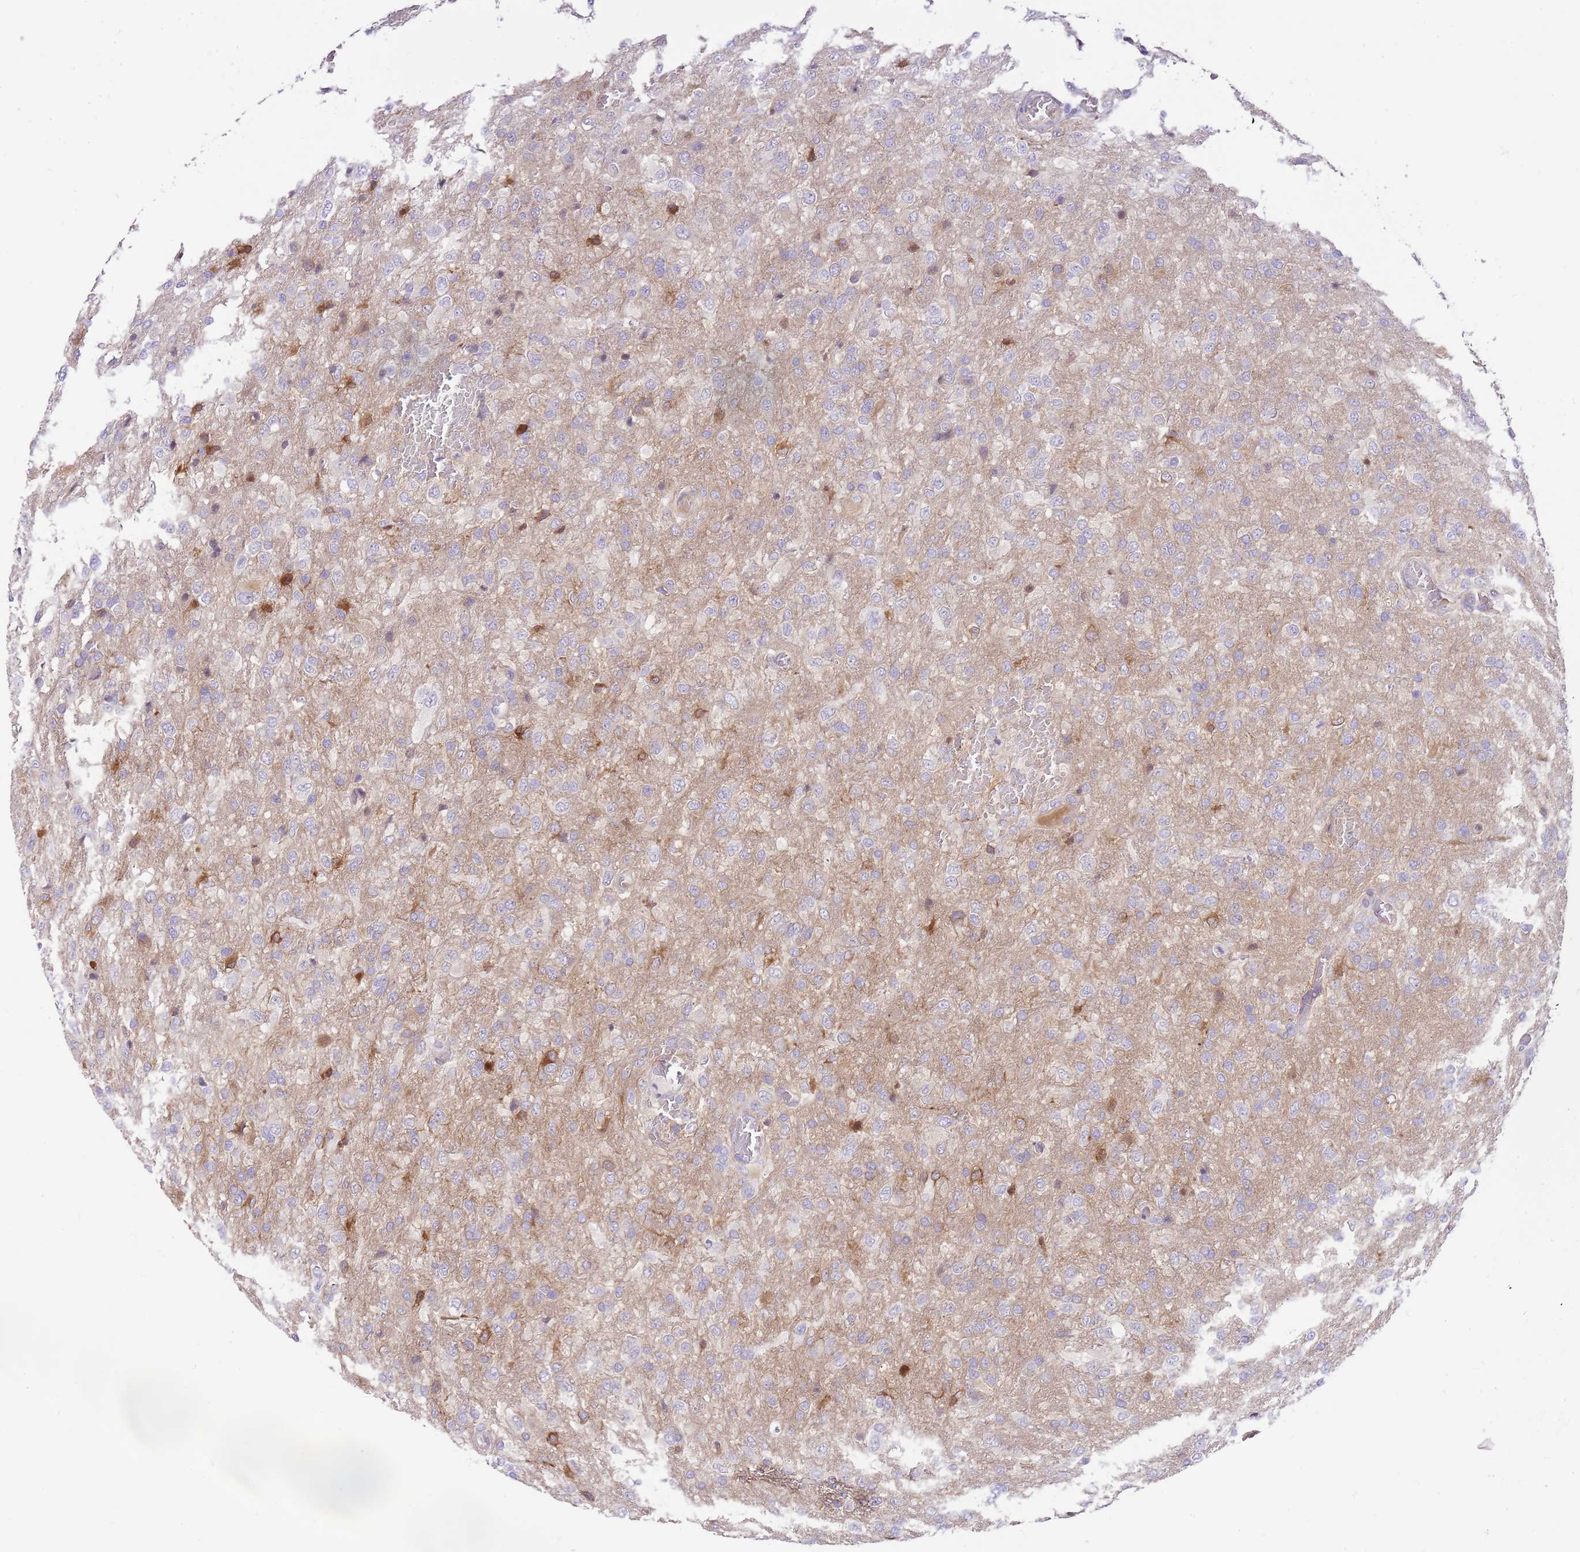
{"staining": {"intensity": "negative", "quantity": "none", "location": "none"}, "tissue": "glioma", "cell_type": "Tumor cells", "image_type": "cancer", "snomed": [{"axis": "morphology", "description": "Glioma, malignant, High grade"}, {"axis": "topography", "description": "Brain"}], "caption": "This is an immunohistochemistry (IHC) micrograph of human glioma. There is no expression in tumor cells.", "gene": "RFK", "patient": {"sex": "female", "age": 74}}